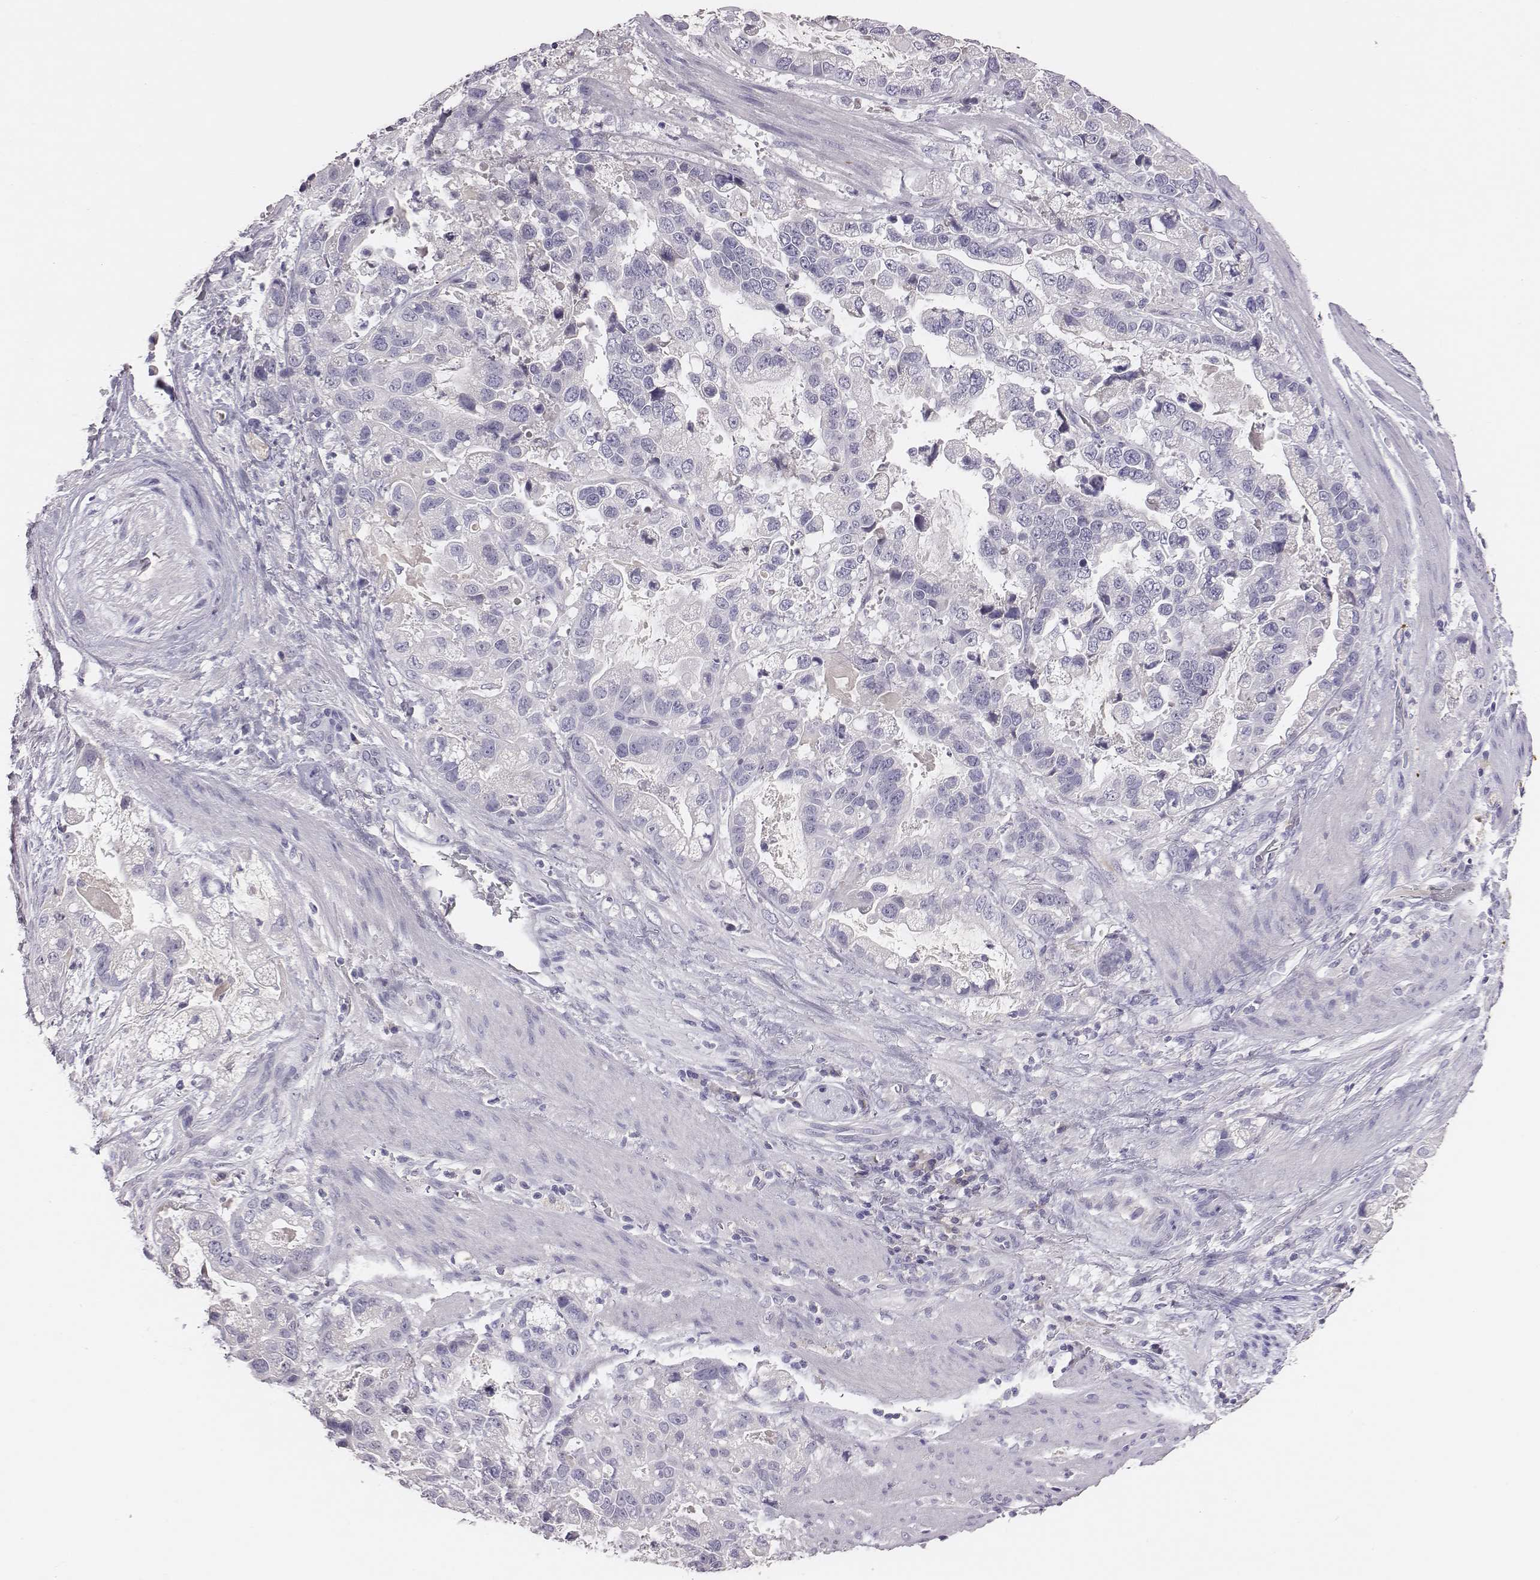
{"staining": {"intensity": "negative", "quantity": "none", "location": "none"}, "tissue": "stomach cancer", "cell_type": "Tumor cells", "image_type": "cancer", "snomed": [{"axis": "morphology", "description": "Adenocarcinoma, NOS"}, {"axis": "topography", "description": "Stomach"}], "caption": "A high-resolution photomicrograph shows immunohistochemistry (IHC) staining of stomach cancer, which shows no significant positivity in tumor cells.", "gene": "EN1", "patient": {"sex": "male", "age": 59}}